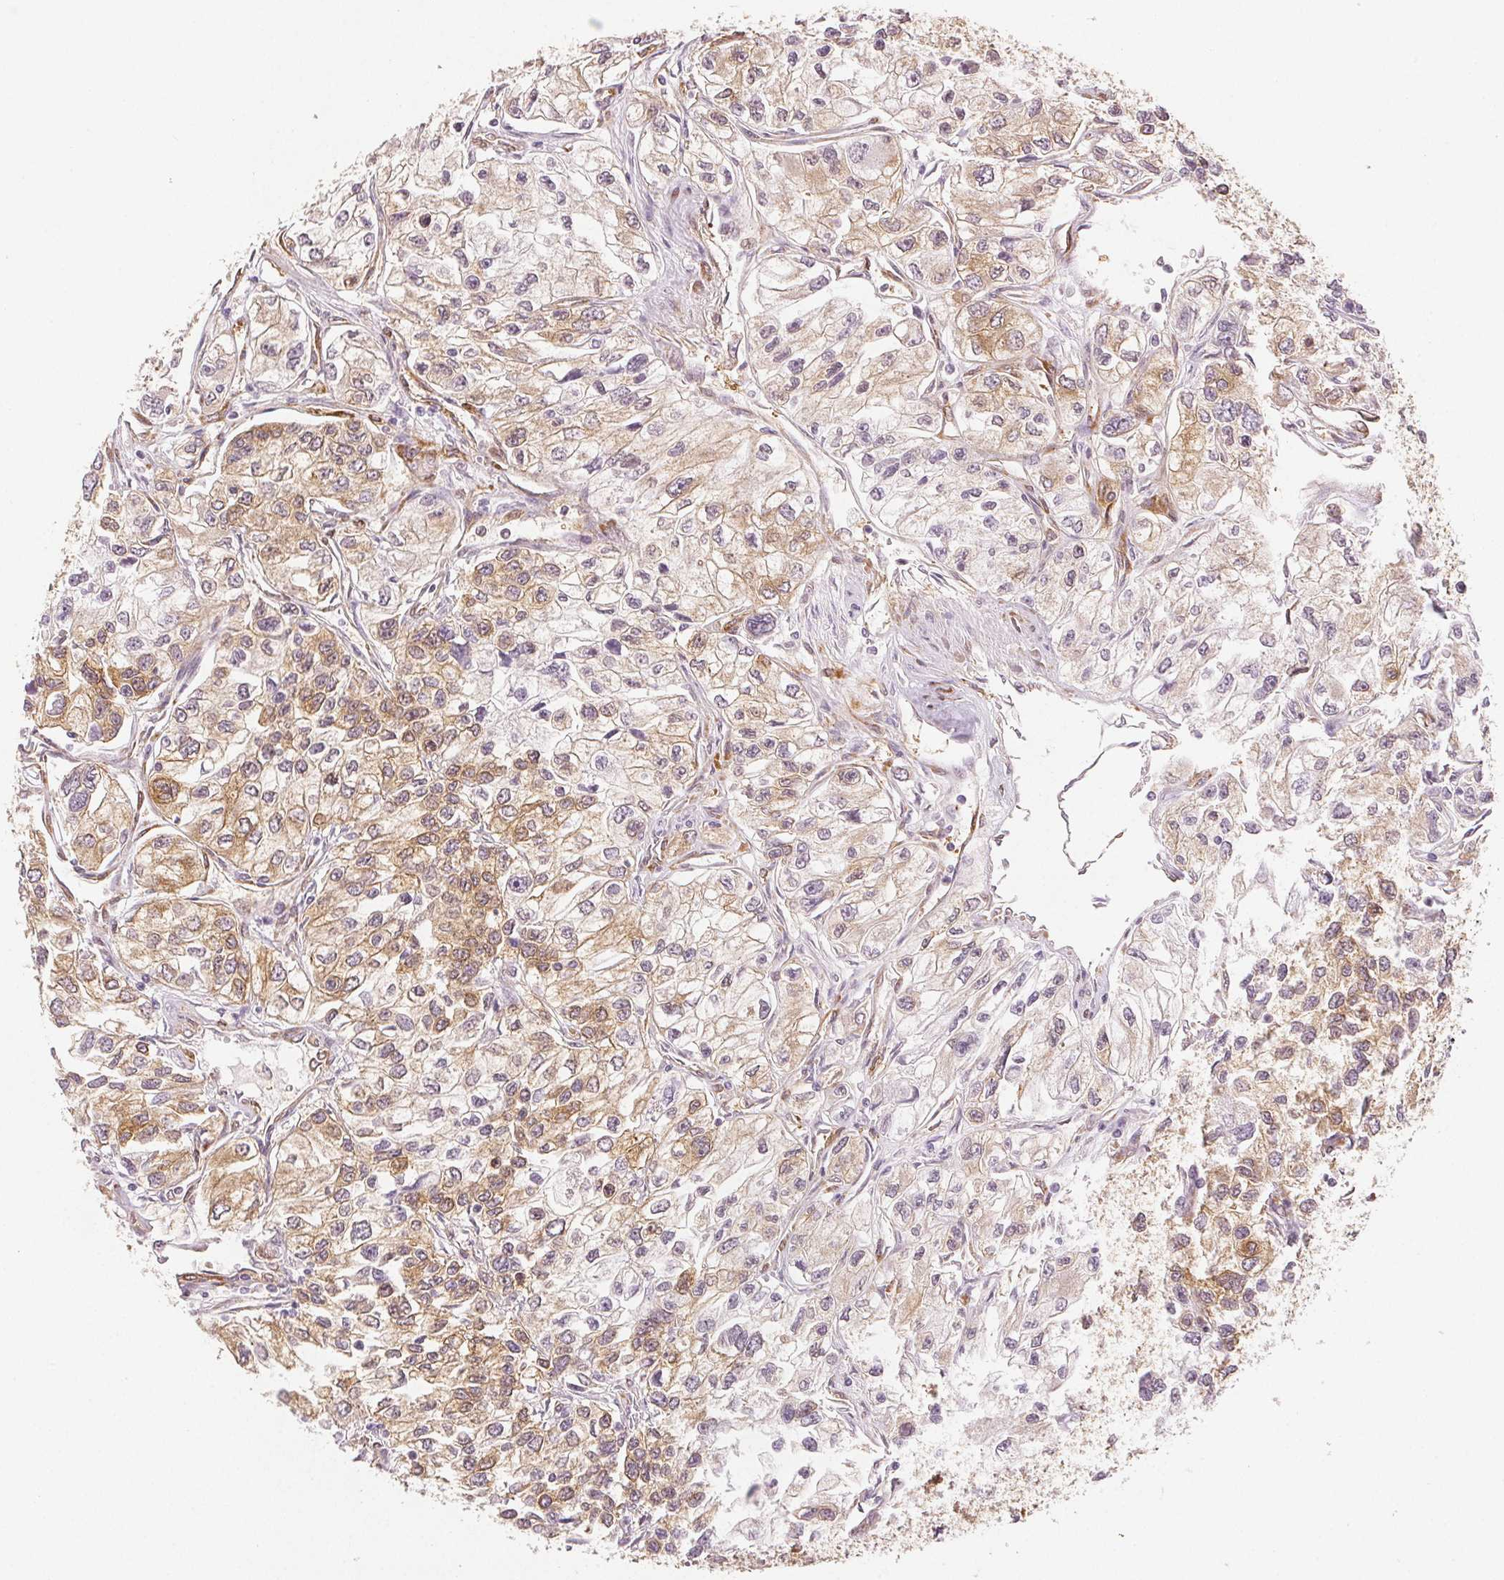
{"staining": {"intensity": "moderate", "quantity": "<25%", "location": "cytoplasmic/membranous"}, "tissue": "renal cancer", "cell_type": "Tumor cells", "image_type": "cancer", "snomed": [{"axis": "morphology", "description": "Adenocarcinoma, NOS"}, {"axis": "topography", "description": "Kidney"}], "caption": "Immunohistochemistry (DAB (3,3'-diaminobenzidine)) staining of renal adenocarcinoma displays moderate cytoplasmic/membranous protein staining in approximately <25% of tumor cells.", "gene": "DIAPH2", "patient": {"sex": "female", "age": 59}}